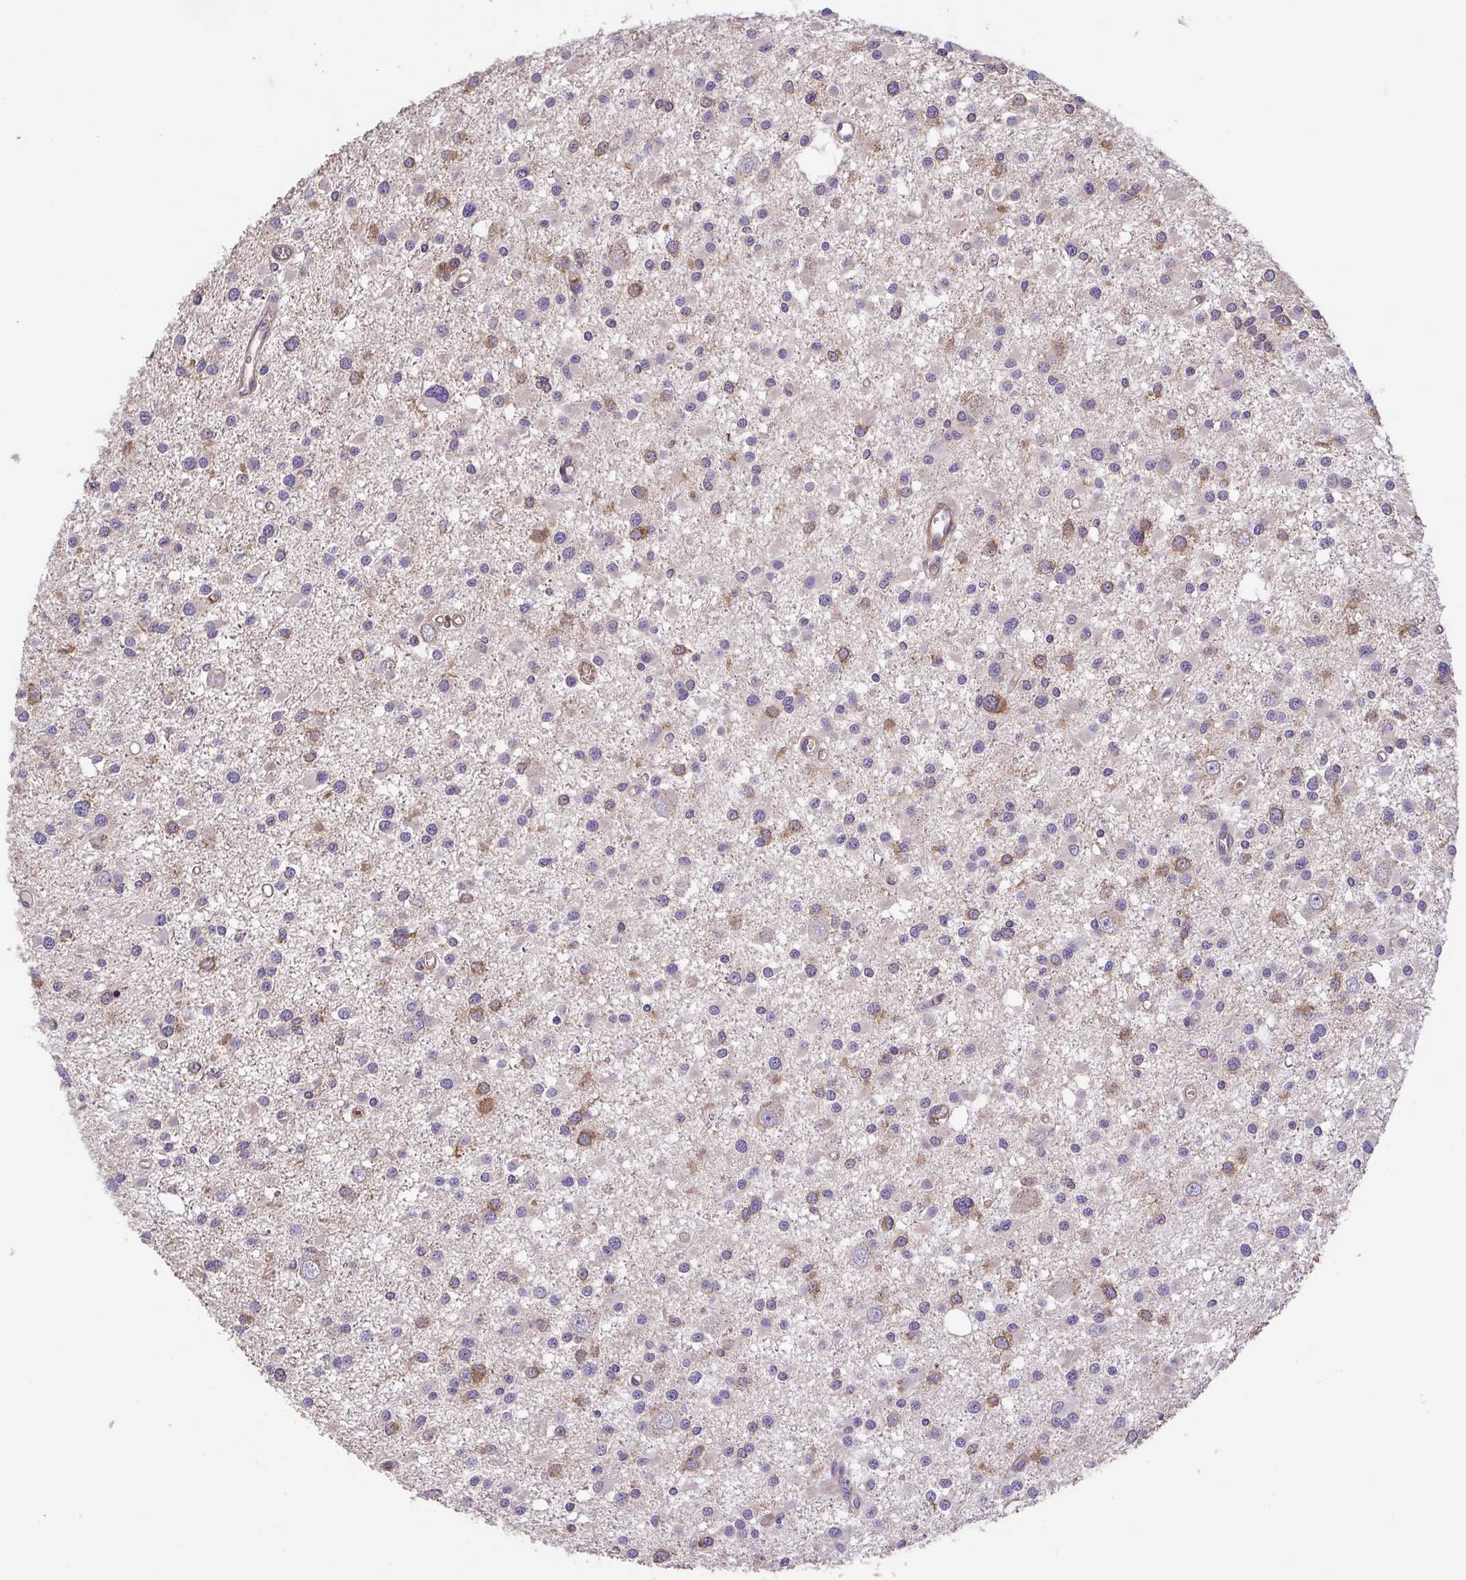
{"staining": {"intensity": "moderate", "quantity": "<25%", "location": "cytoplasmic/membranous"}, "tissue": "glioma", "cell_type": "Tumor cells", "image_type": "cancer", "snomed": [{"axis": "morphology", "description": "Glioma, malignant, High grade"}, {"axis": "topography", "description": "Brain"}], "caption": "A high-resolution histopathology image shows IHC staining of malignant glioma (high-grade), which exhibits moderate cytoplasmic/membranous staining in approximately <25% of tumor cells.", "gene": "IDE", "patient": {"sex": "male", "age": 54}}